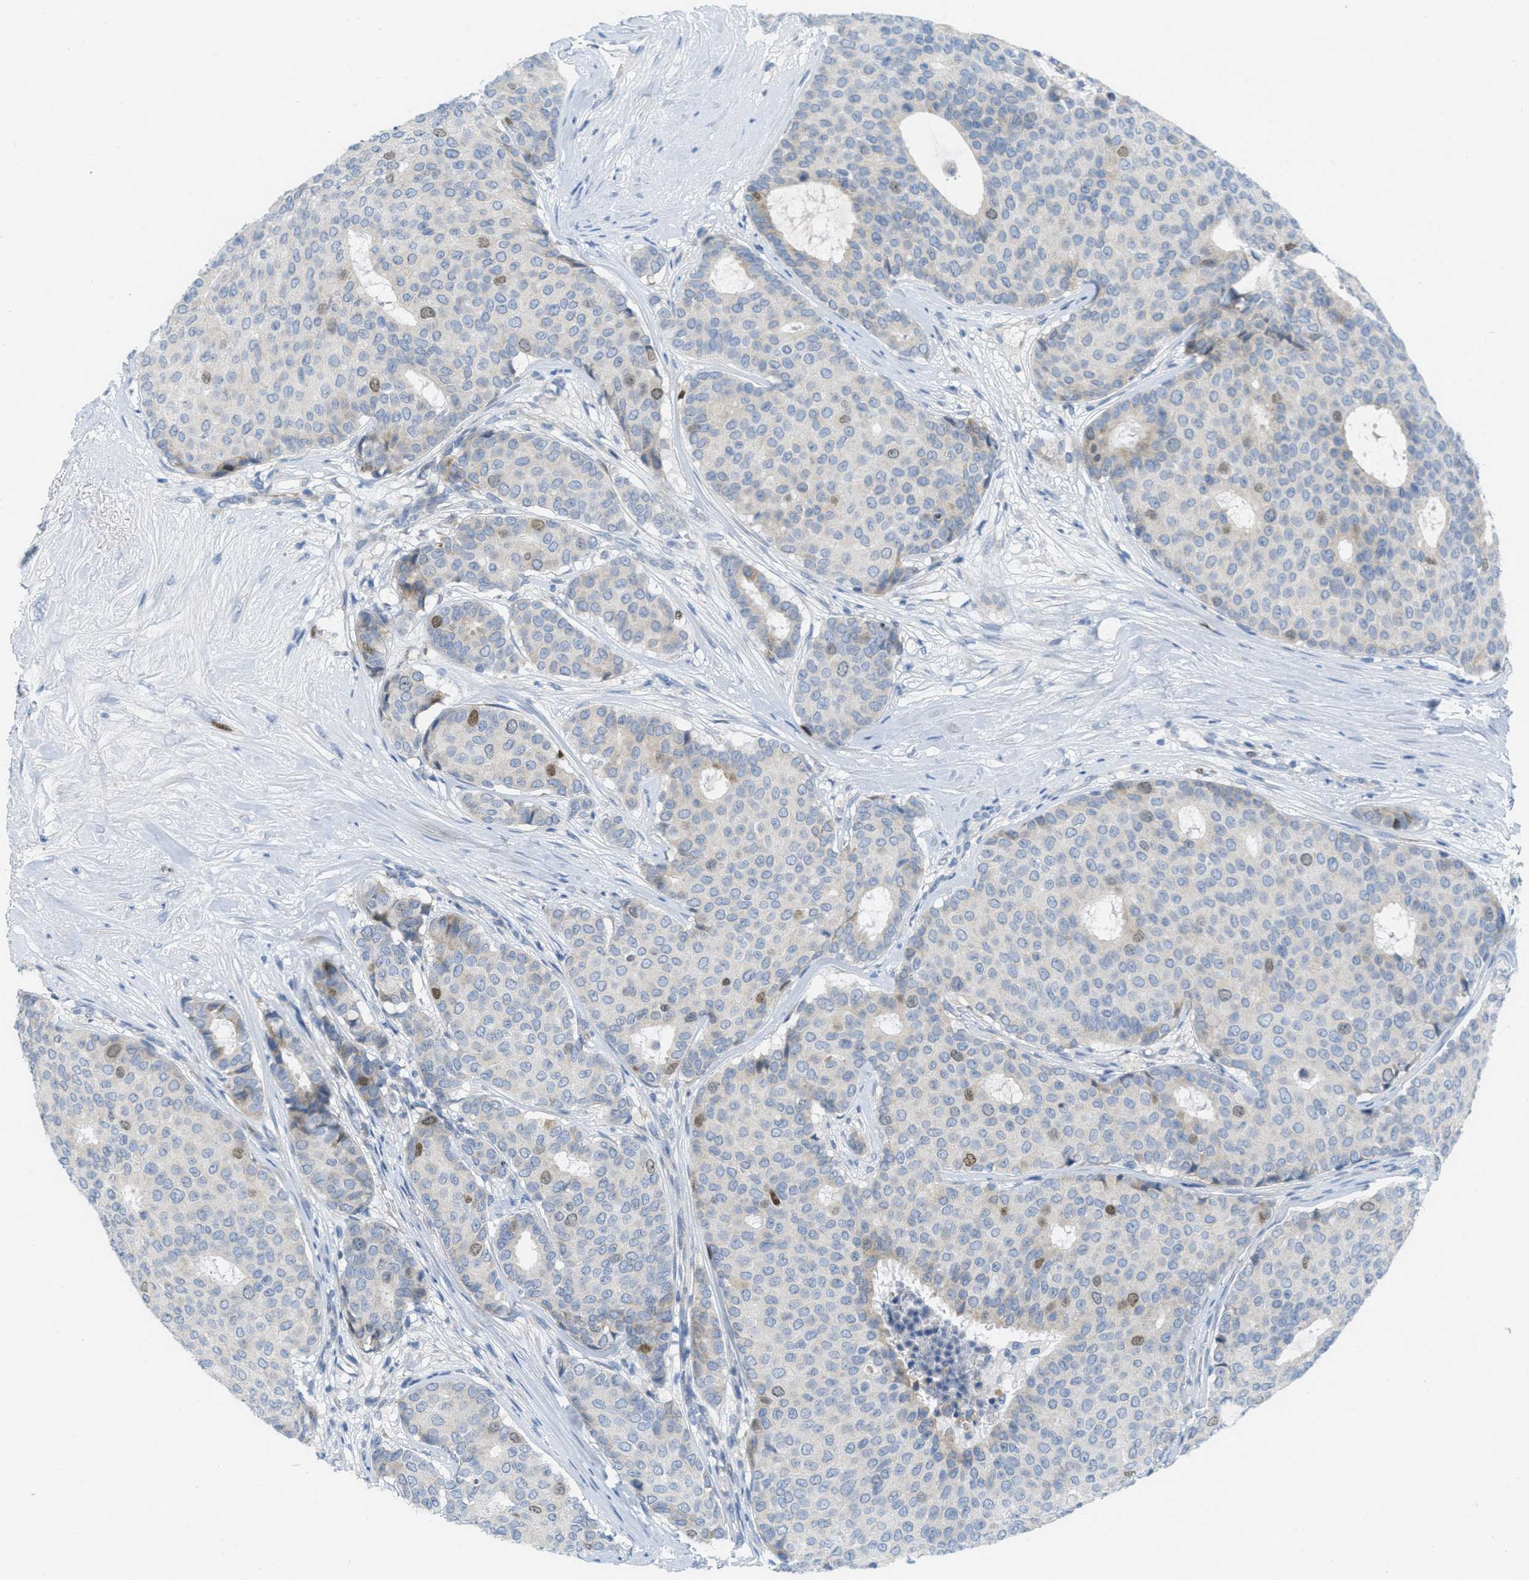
{"staining": {"intensity": "moderate", "quantity": "<25%", "location": "nuclear"}, "tissue": "breast cancer", "cell_type": "Tumor cells", "image_type": "cancer", "snomed": [{"axis": "morphology", "description": "Duct carcinoma"}, {"axis": "topography", "description": "Breast"}], "caption": "Human breast invasive ductal carcinoma stained with a protein marker reveals moderate staining in tumor cells.", "gene": "ORC6", "patient": {"sex": "female", "age": 75}}